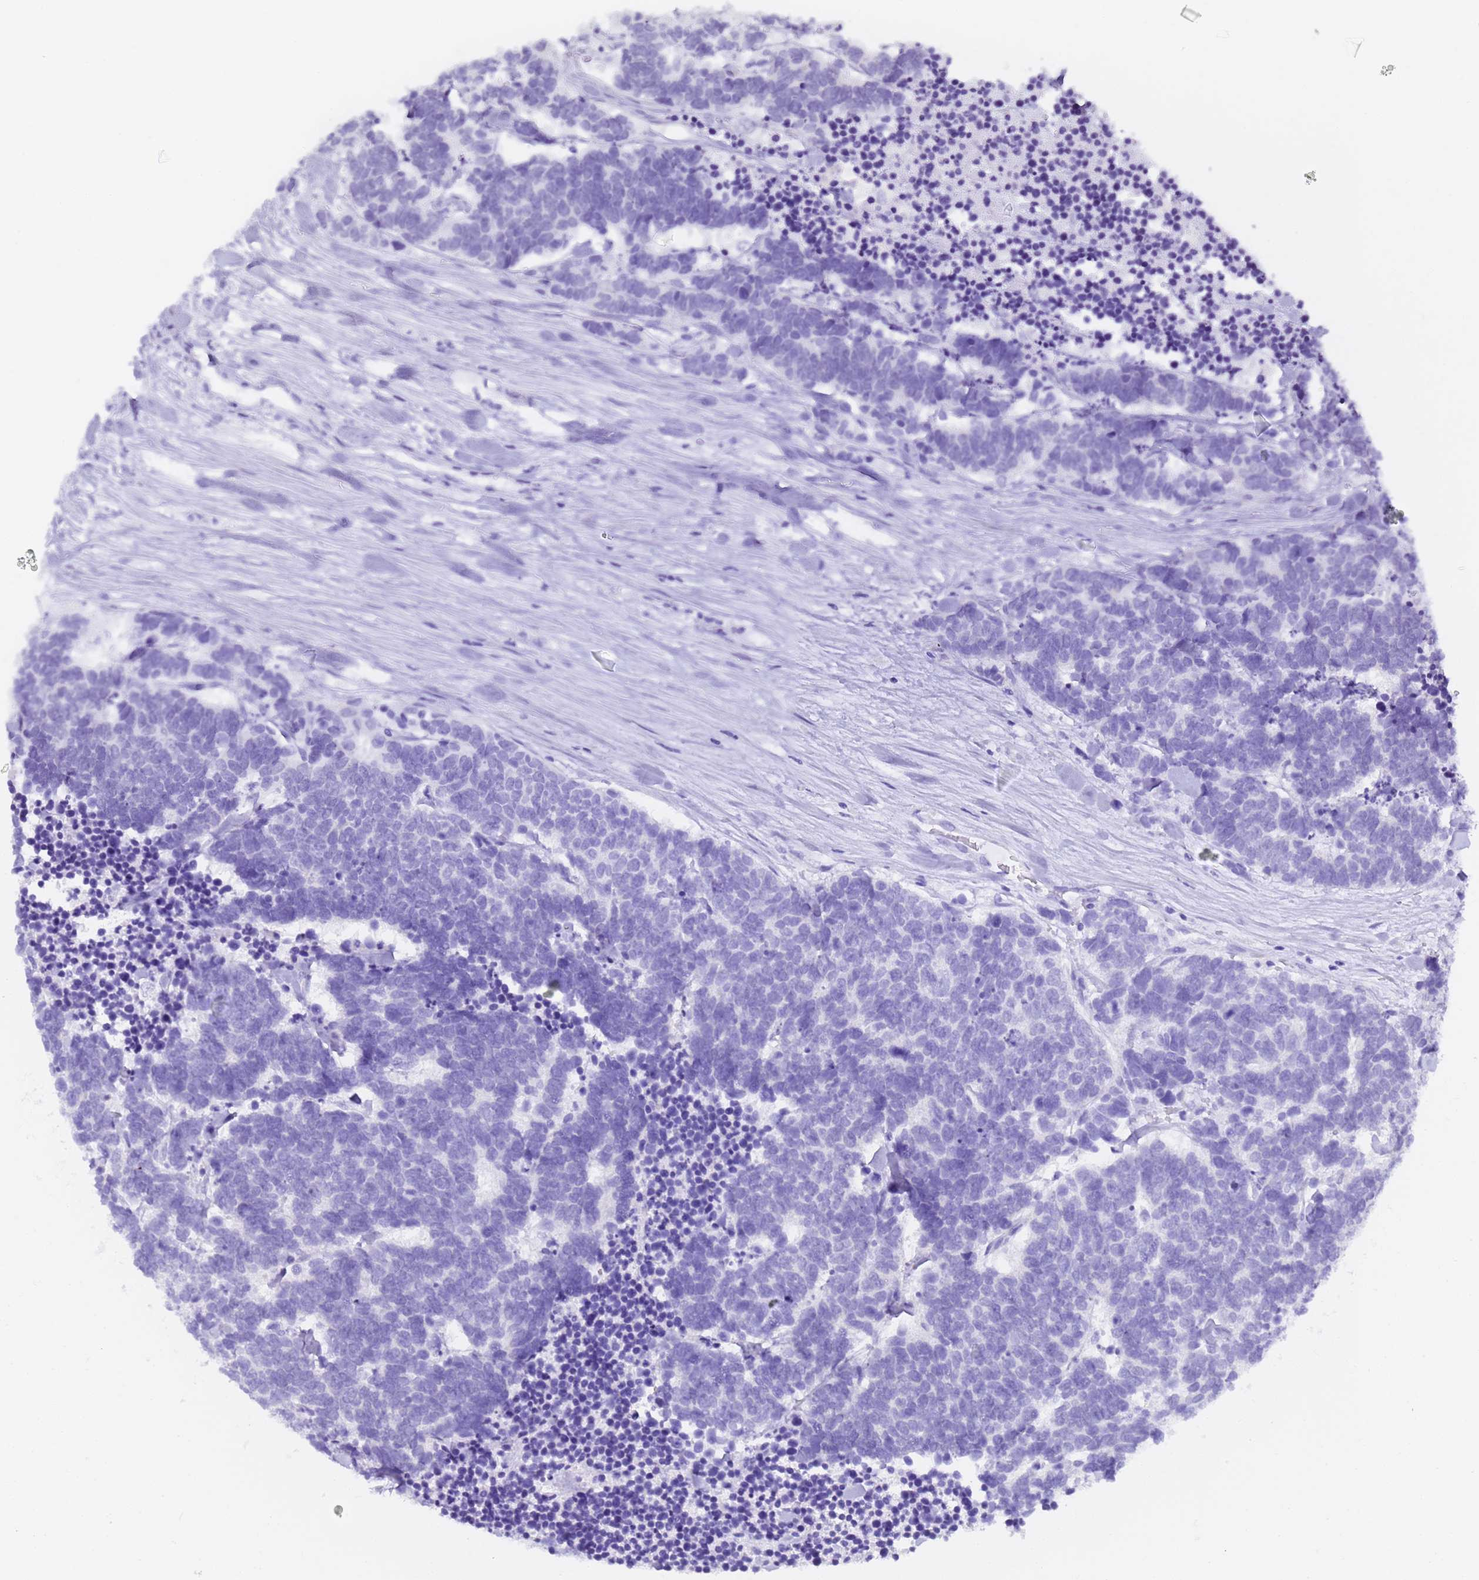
{"staining": {"intensity": "negative", "quantity": "none", "location": "none"}, "tissue": "carcinoid", "cell_type": "Tumor cells", "image_type": "cancer", "snomed": [{"axis": "morphology", "description": "Carcinoma, NOS"}, {"axis": "morphology", "description": "Carcinoid, malignant, NOS"}, {"axis": "topography", "description": "Urinary bladder"}], "caption": "Tumor cells are negative for brown protein staining in carcinoid.", "gene": "GABRA1", "patient": {"sex": "male", "age": 57}}